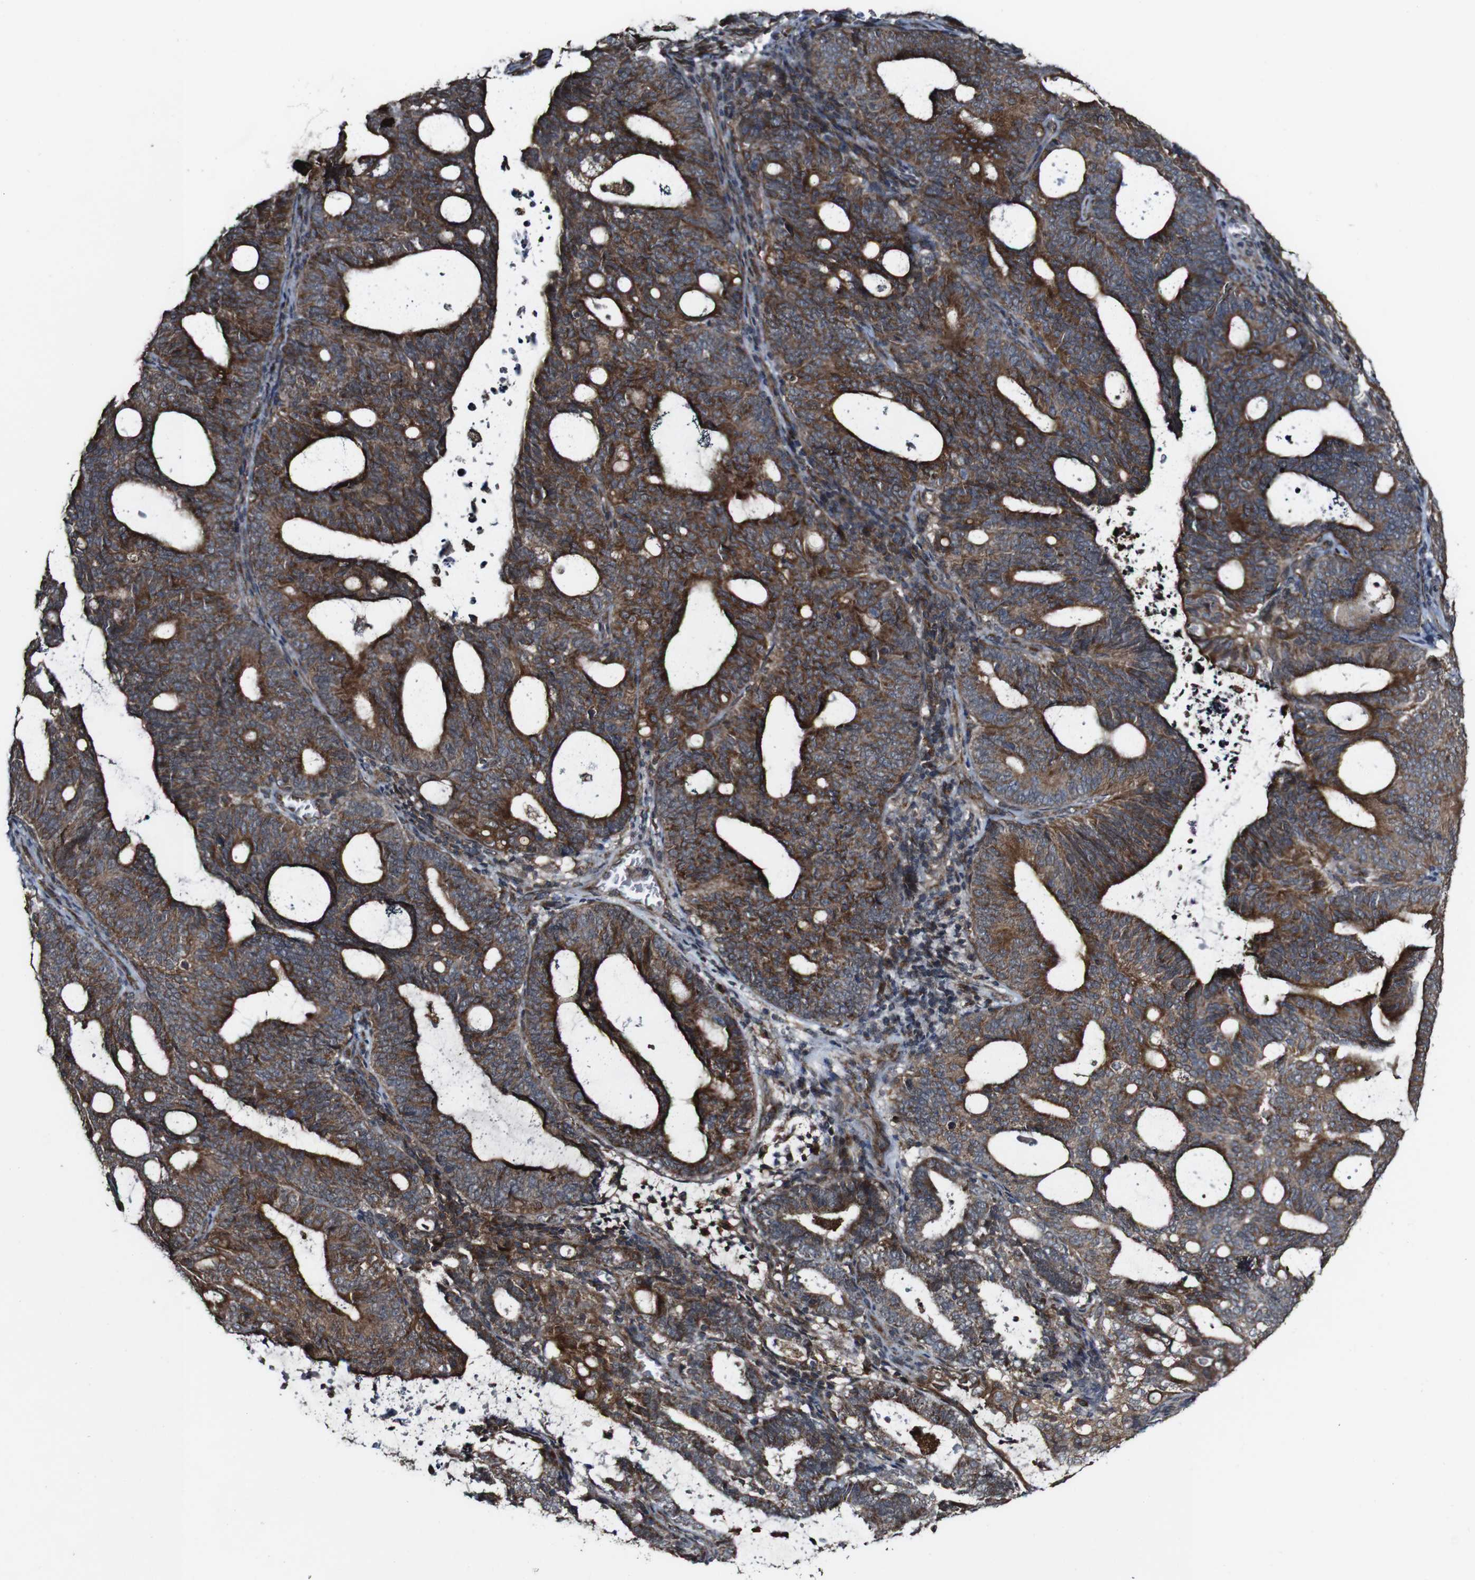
{"staining": {"intensity": "strong", "quantity": ">75%", "location": "cytoplasmic/membranous"}, "tissue": "endometrial cancer", "cell_type": "Tumor cells", "image_type": "cancer", "snomed": [{"axis": "morphology", "description": "Adenocarcinoma, NOS"}, {"axis": "topography", "description": "Uterus"}], "caption": "Immunohistochemistry (IHC) of human adenocarcinoma (endometrial) displays high levels of strong cytoplasmic/membranous expression in approximately >75% of tumor cells.", "gene": "BTN3A3", "patient": {"sex": "female", "age": 83}}